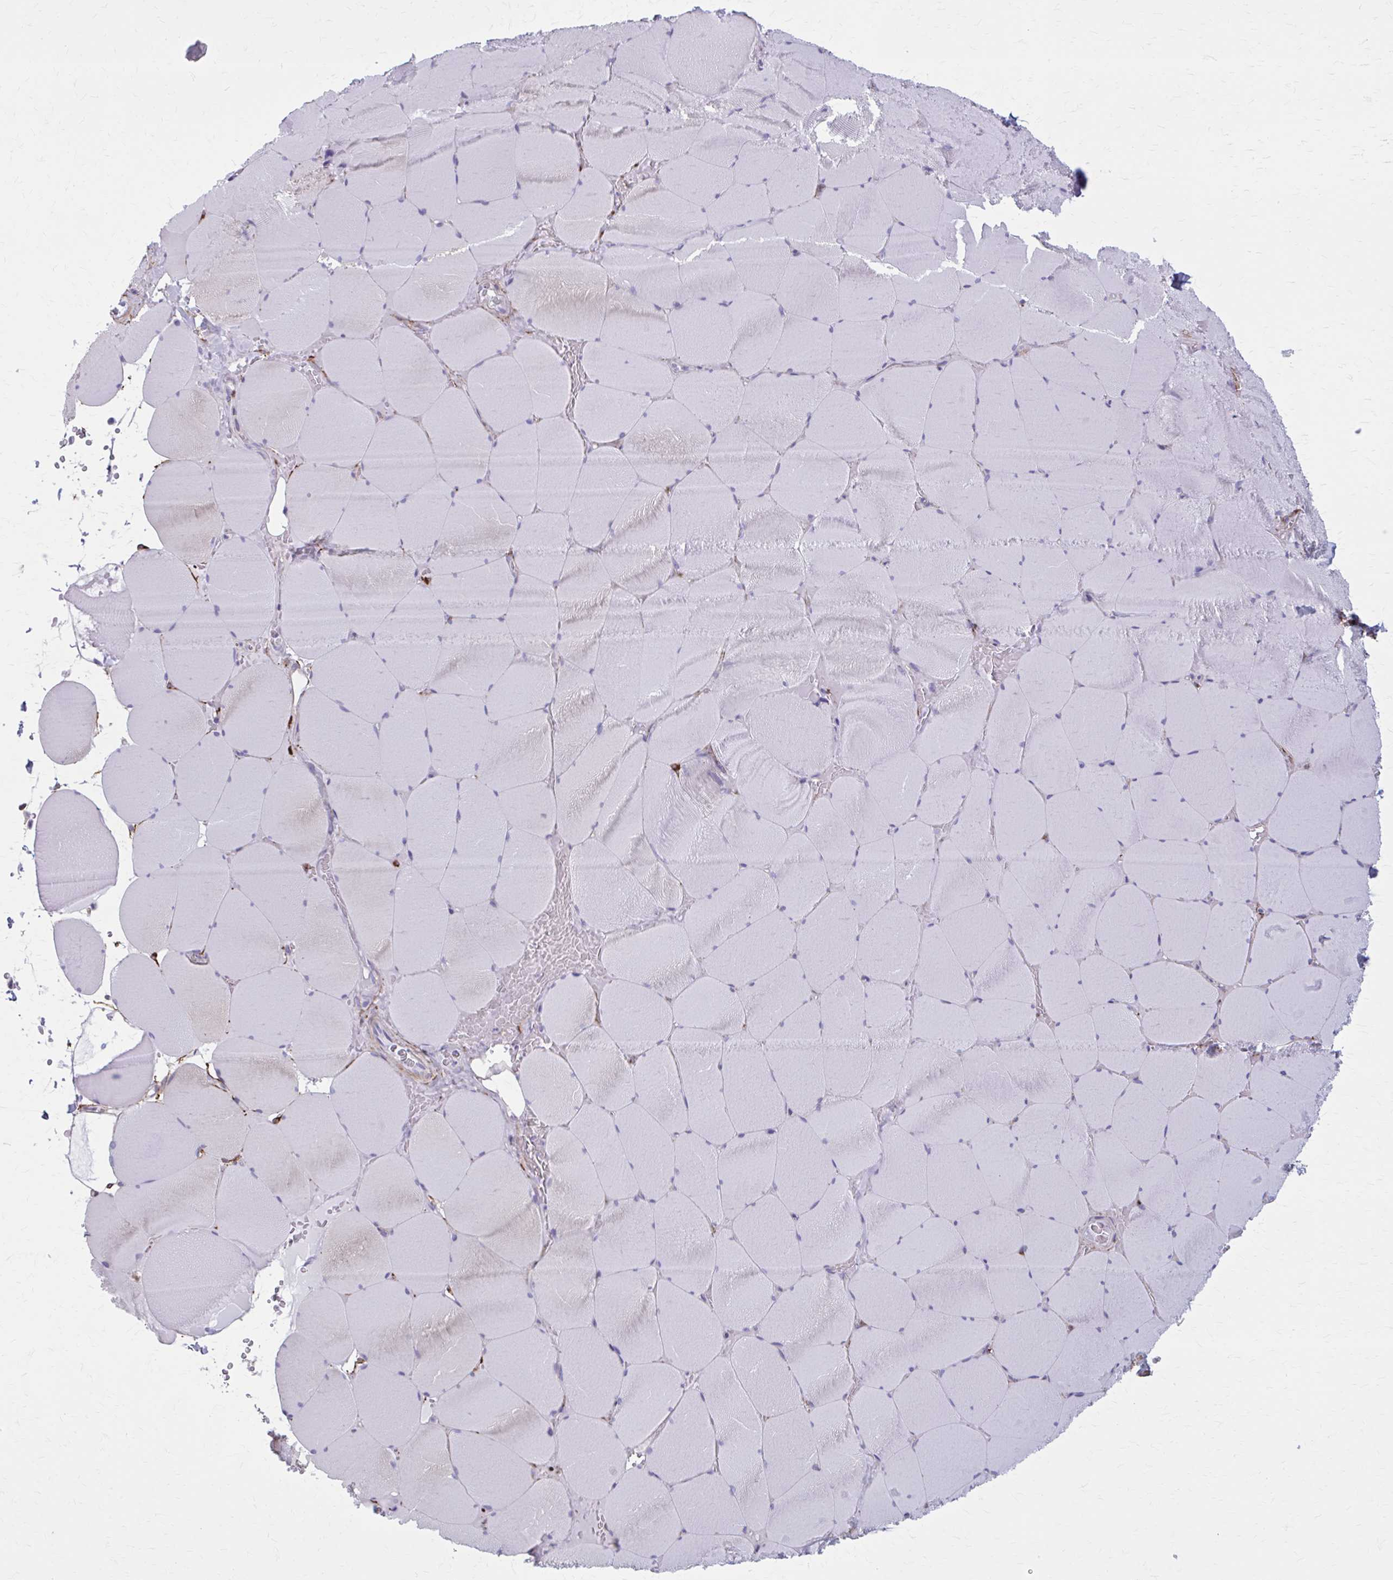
{"staining": {"intensity": "negative", "quantity": "none", "location": "none"}, "tissue": "skeletal muscle", "cell_type": "Myocytes", "image_type": "normal", "snomed": [{"axis": "morphology", "description": "Normal tissue, NOS"}, {"axis": "topography", "description": "Skeletal muscle"}, {"axis": "topography", "description": "Head-Neck"}], "caption": "The immunohistochemistry (IHC) image has no significant expression in myocytes of skeletal muscle. Nuclei are stained in blue.", "gene": "AKAP12", "patient": {"sex": "male", "age": 66}}